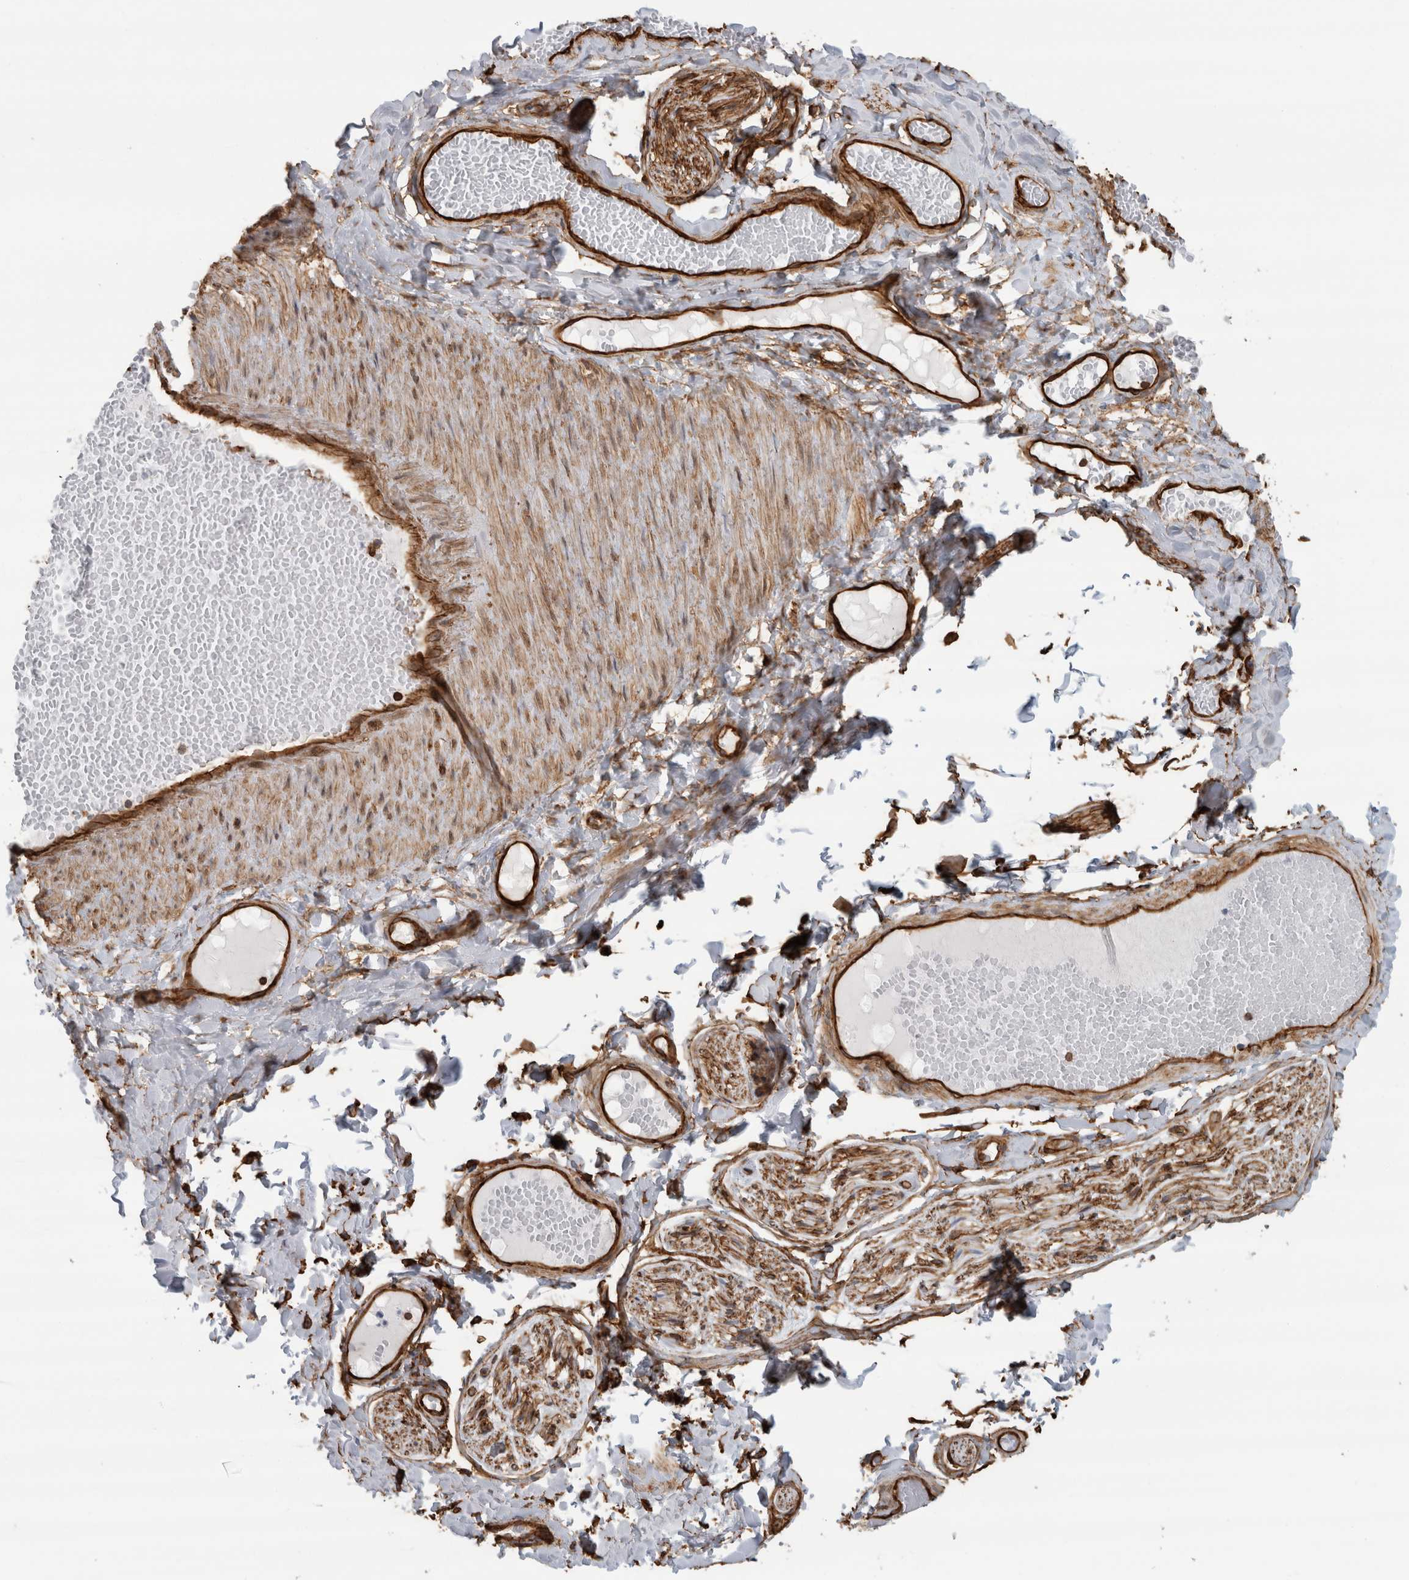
{"staining": {"intensity": "moderate", "quantity": ">75%", "location": "cytoplasmic/membranous"}, "tissue": "adipose tissue", "cell_type": "Adipocytes", "image_type": "normal", "snomed": [{"axis": "morphology", "description": "Normal tissue, NOS"}, {"axis": "topography", "description": "Adipose tissue"}, {"axis": "topography", "description": "Vascular tissue"}, {"axis": "topography", "description": "Peripheral nerve tissue"}], "caption": "Immunohistochemical staining of benign human adipose tissue shows medium levels of moderate cytoplasmic/membranous expression in approximately >75% of adipocytes.", "gene": "AHNAK", "patient": {"sex": "male", "age": 25}}